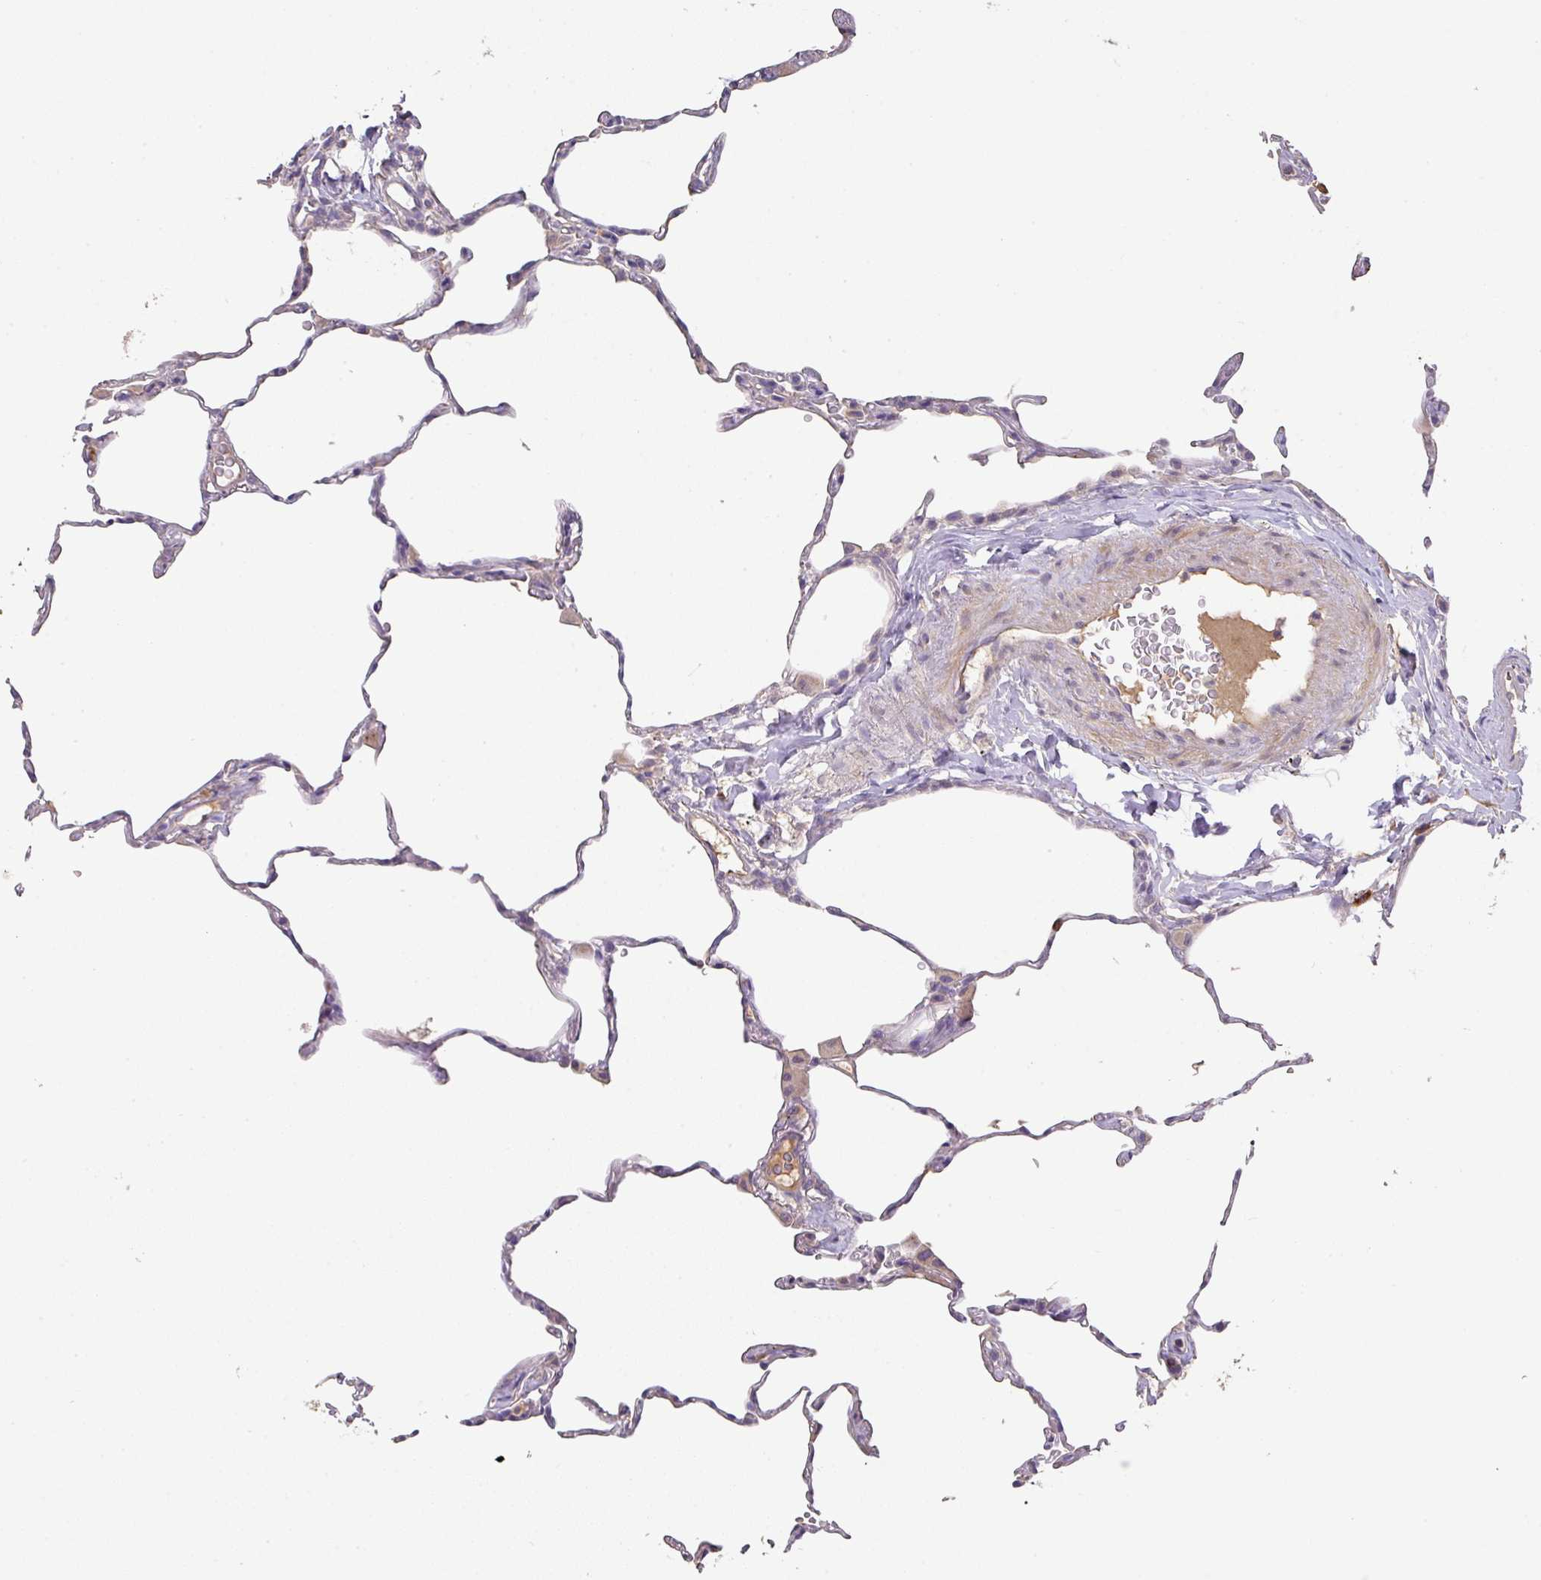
{"staining": {"intensity": "negative", "quantity": "none", "location": "none"}, "tissue": "lung", "cell_type": "Alveolar cells", "image_type": "normal", "snomed": [{"axis": "morphology", "description": "Normal tissue, NOS"}, {"axis": "topography", "description": "Lung"}], "caption": "High power microscopy histopathology image of an immunohistochemistry (IHC) histopathology image of unremarkable lung, revealing no significant staining in alveolar cells.", "gene": "ZNF266", "patient": {"sex": "female", "age": 57}}